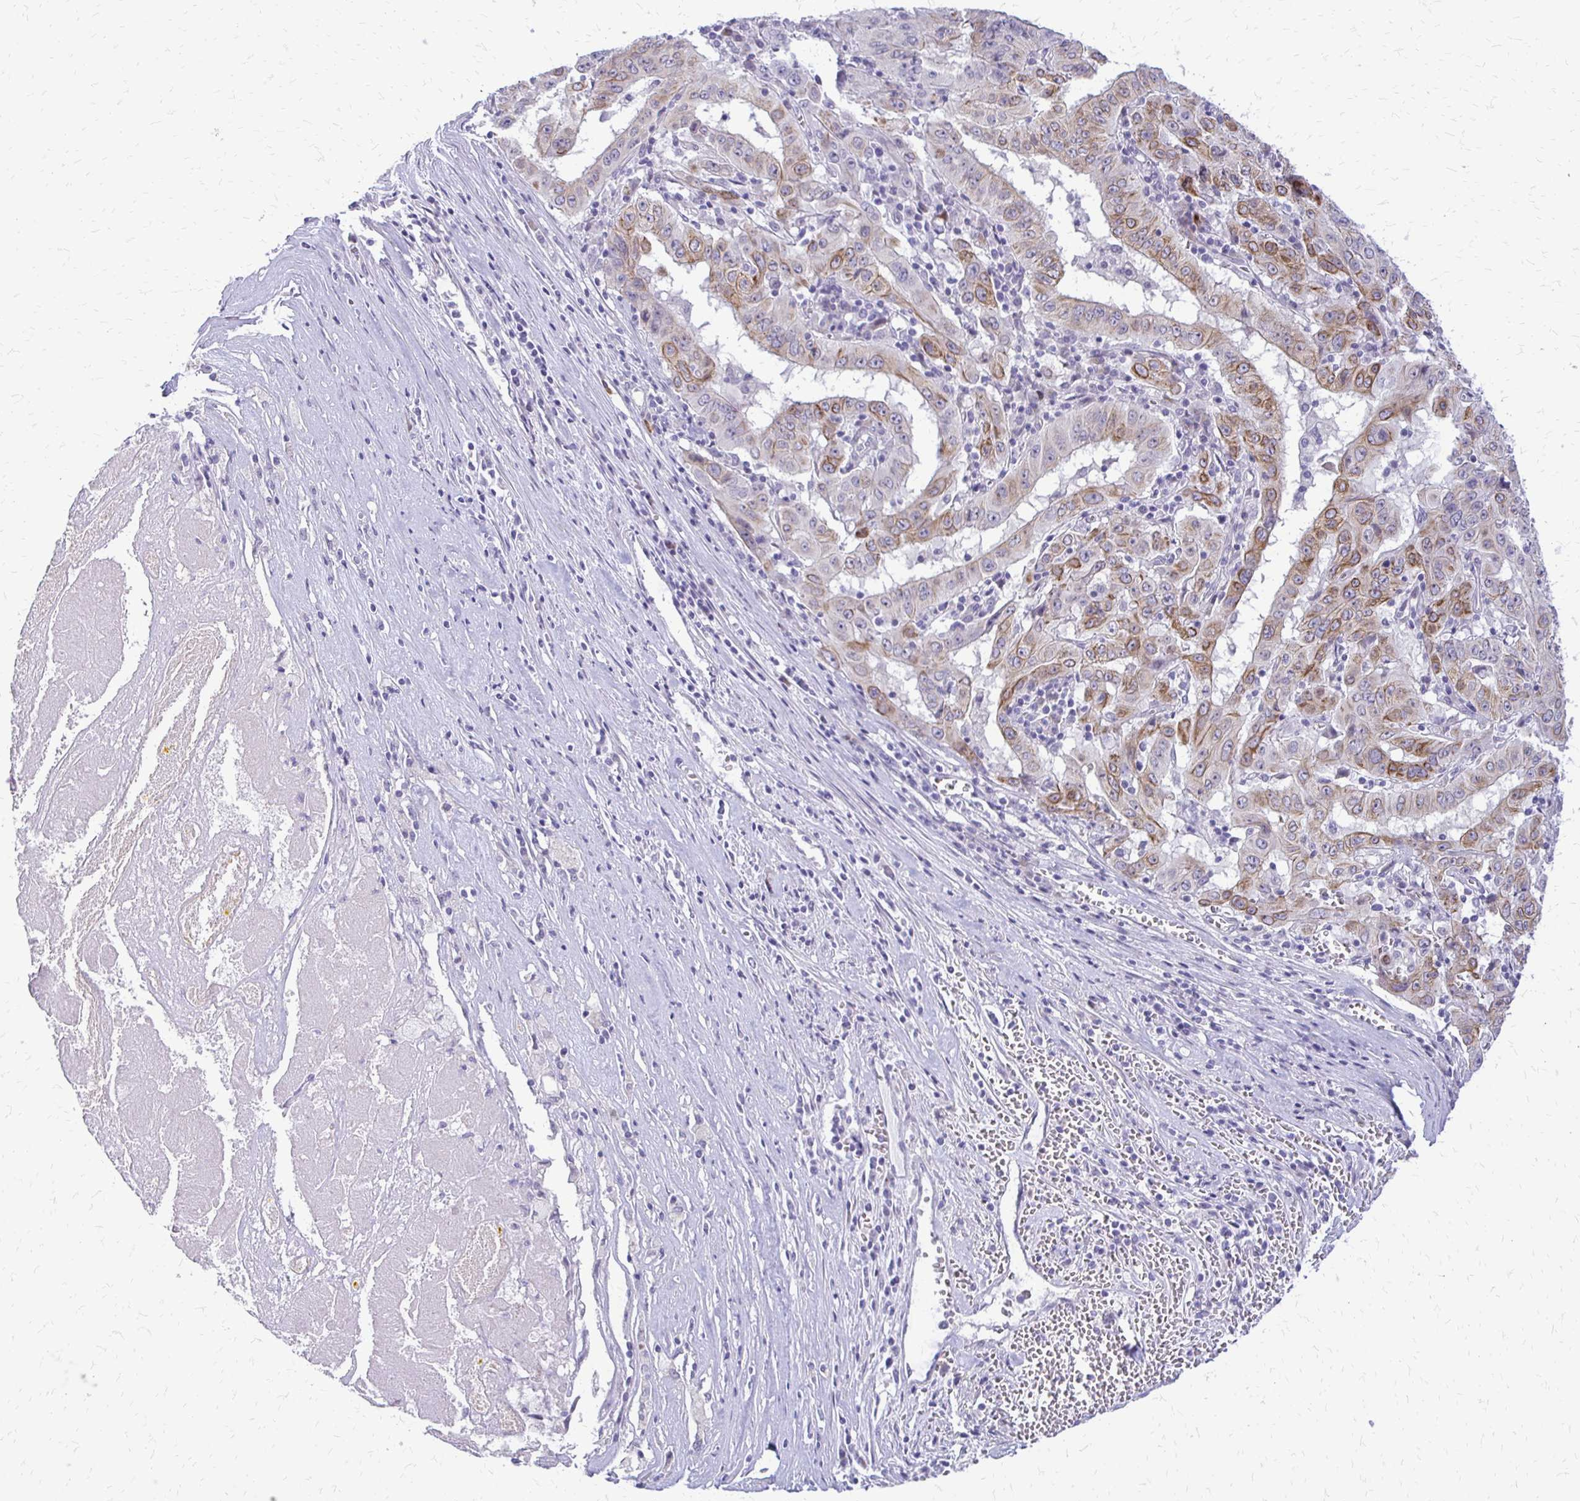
{"staining": {"intensity": "moderate", "quantity": "25%-75%", "location": "cytoplasmic/membranous"}, "tissue": "pancreatic cancer", "cell_type": "Tumor cells", "image_type": "cancer", "snomed": [{"axis": "morphology", "description": "Adenocarcinoma, NOS"}, {"axis": "topography", "description": "Pancreas"}], "caption": "Pancreatic adenocarcinoma stained with a protein marker exhibits moderate staining in tumor cells.", "gene": "EPYC", "patient": {"sex": "male", "age": 63}}